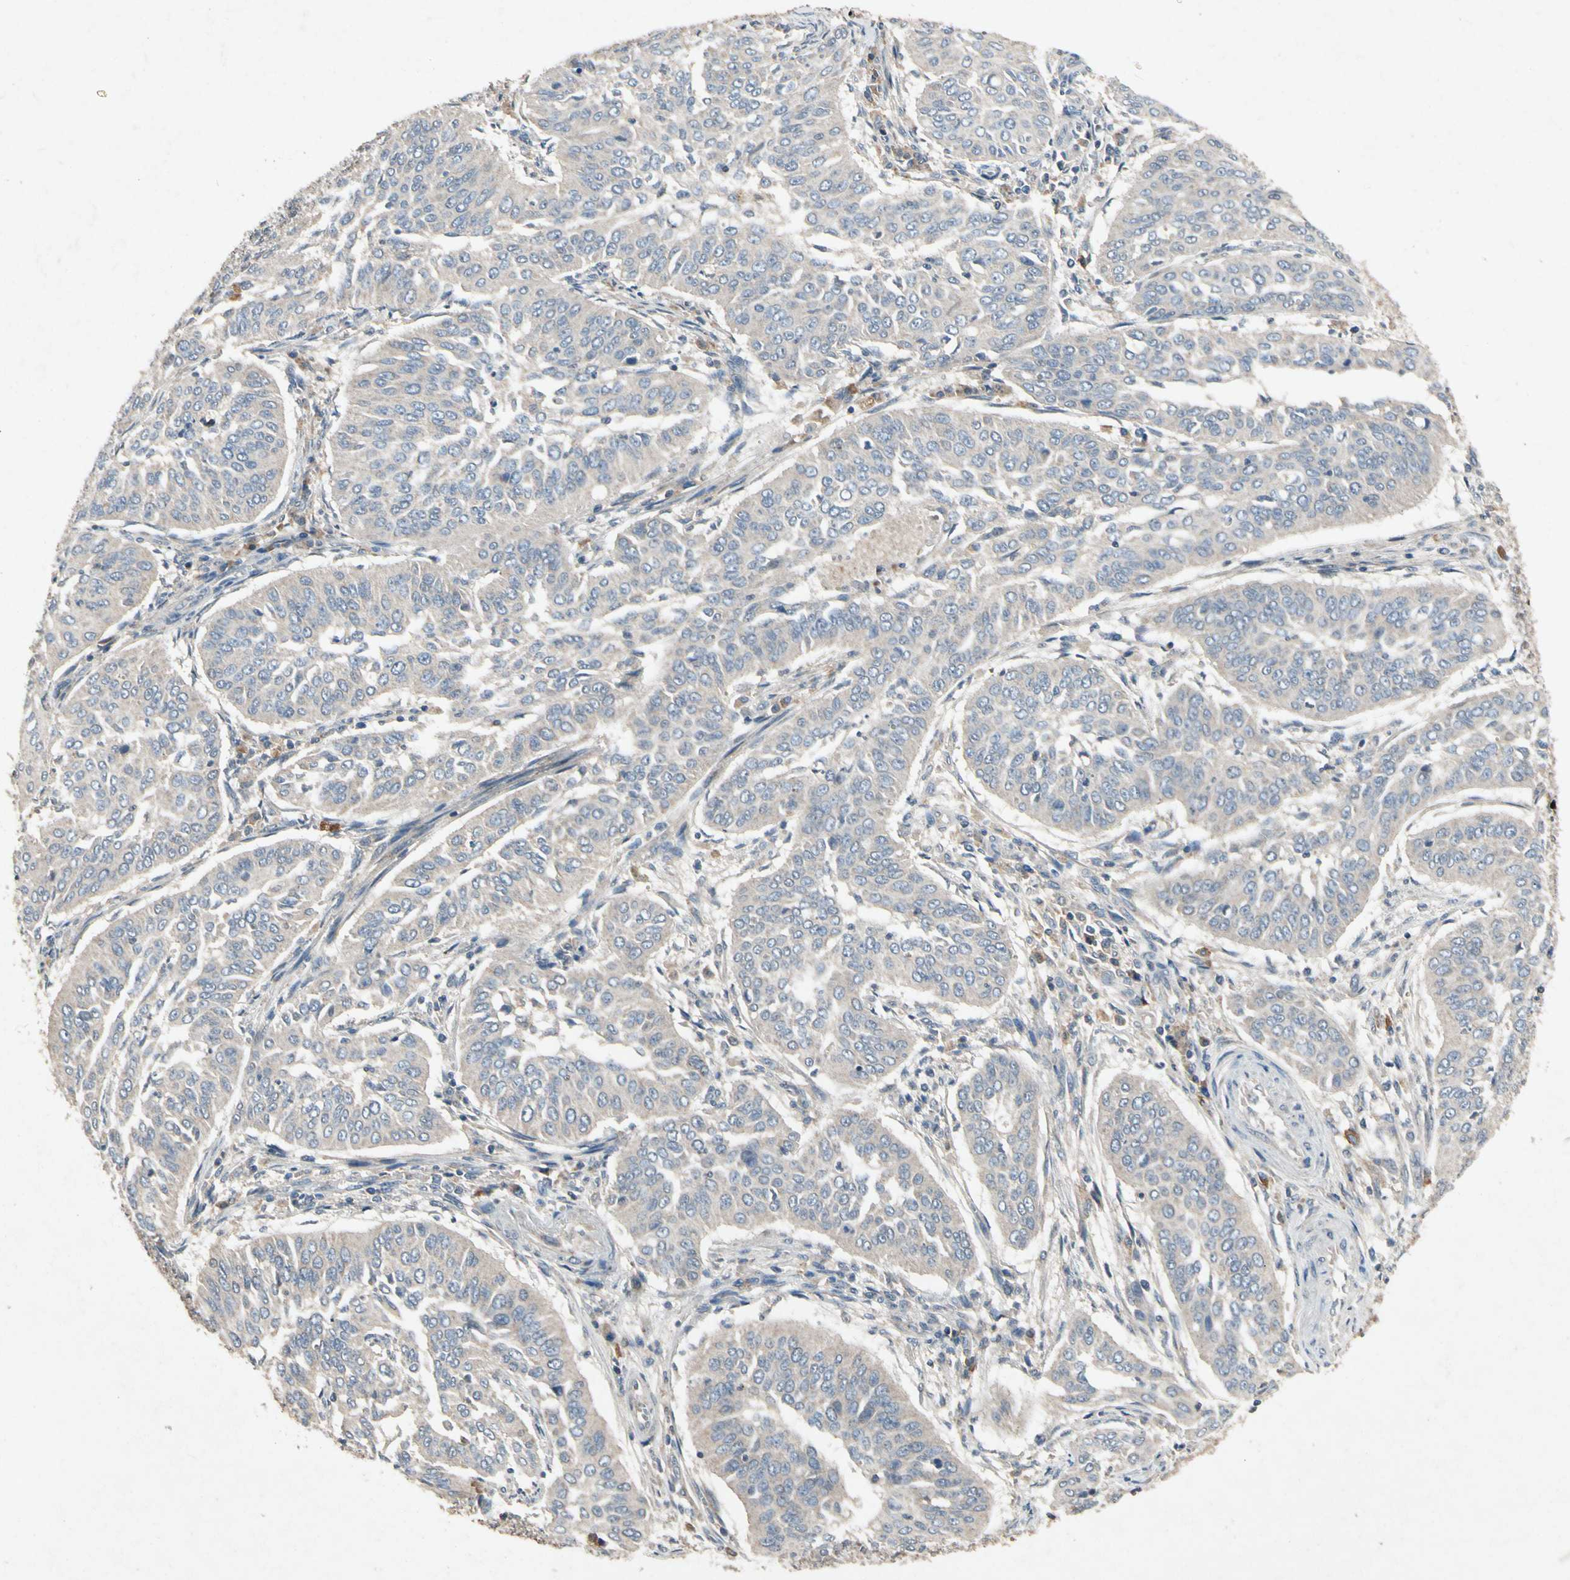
{"staining": {"intensity": "weak", "quantity": "25%-75%", "location": "cytoplasmic/membranous"}, "tissue": "cervical cancer", "cell_type": "Tumor cells", "image_type": "cancer", "snomed": [{"axis": "morphology", "description": "Normal tissue, NOS"}, {"axis": "morphology", "description": "Squamous cell carcinoma, NOS"}, {"axis": "topography", "description": "Cervix"}], "caption": "Human cervical squamous cell carcinoma stained for a protein (brown) shows weak cytoplasmic/membranous positive positivity in about 25%-75% of tumor cells.", "gene": "GPLD1", "patient": {"sex": "female", "age": 39}}